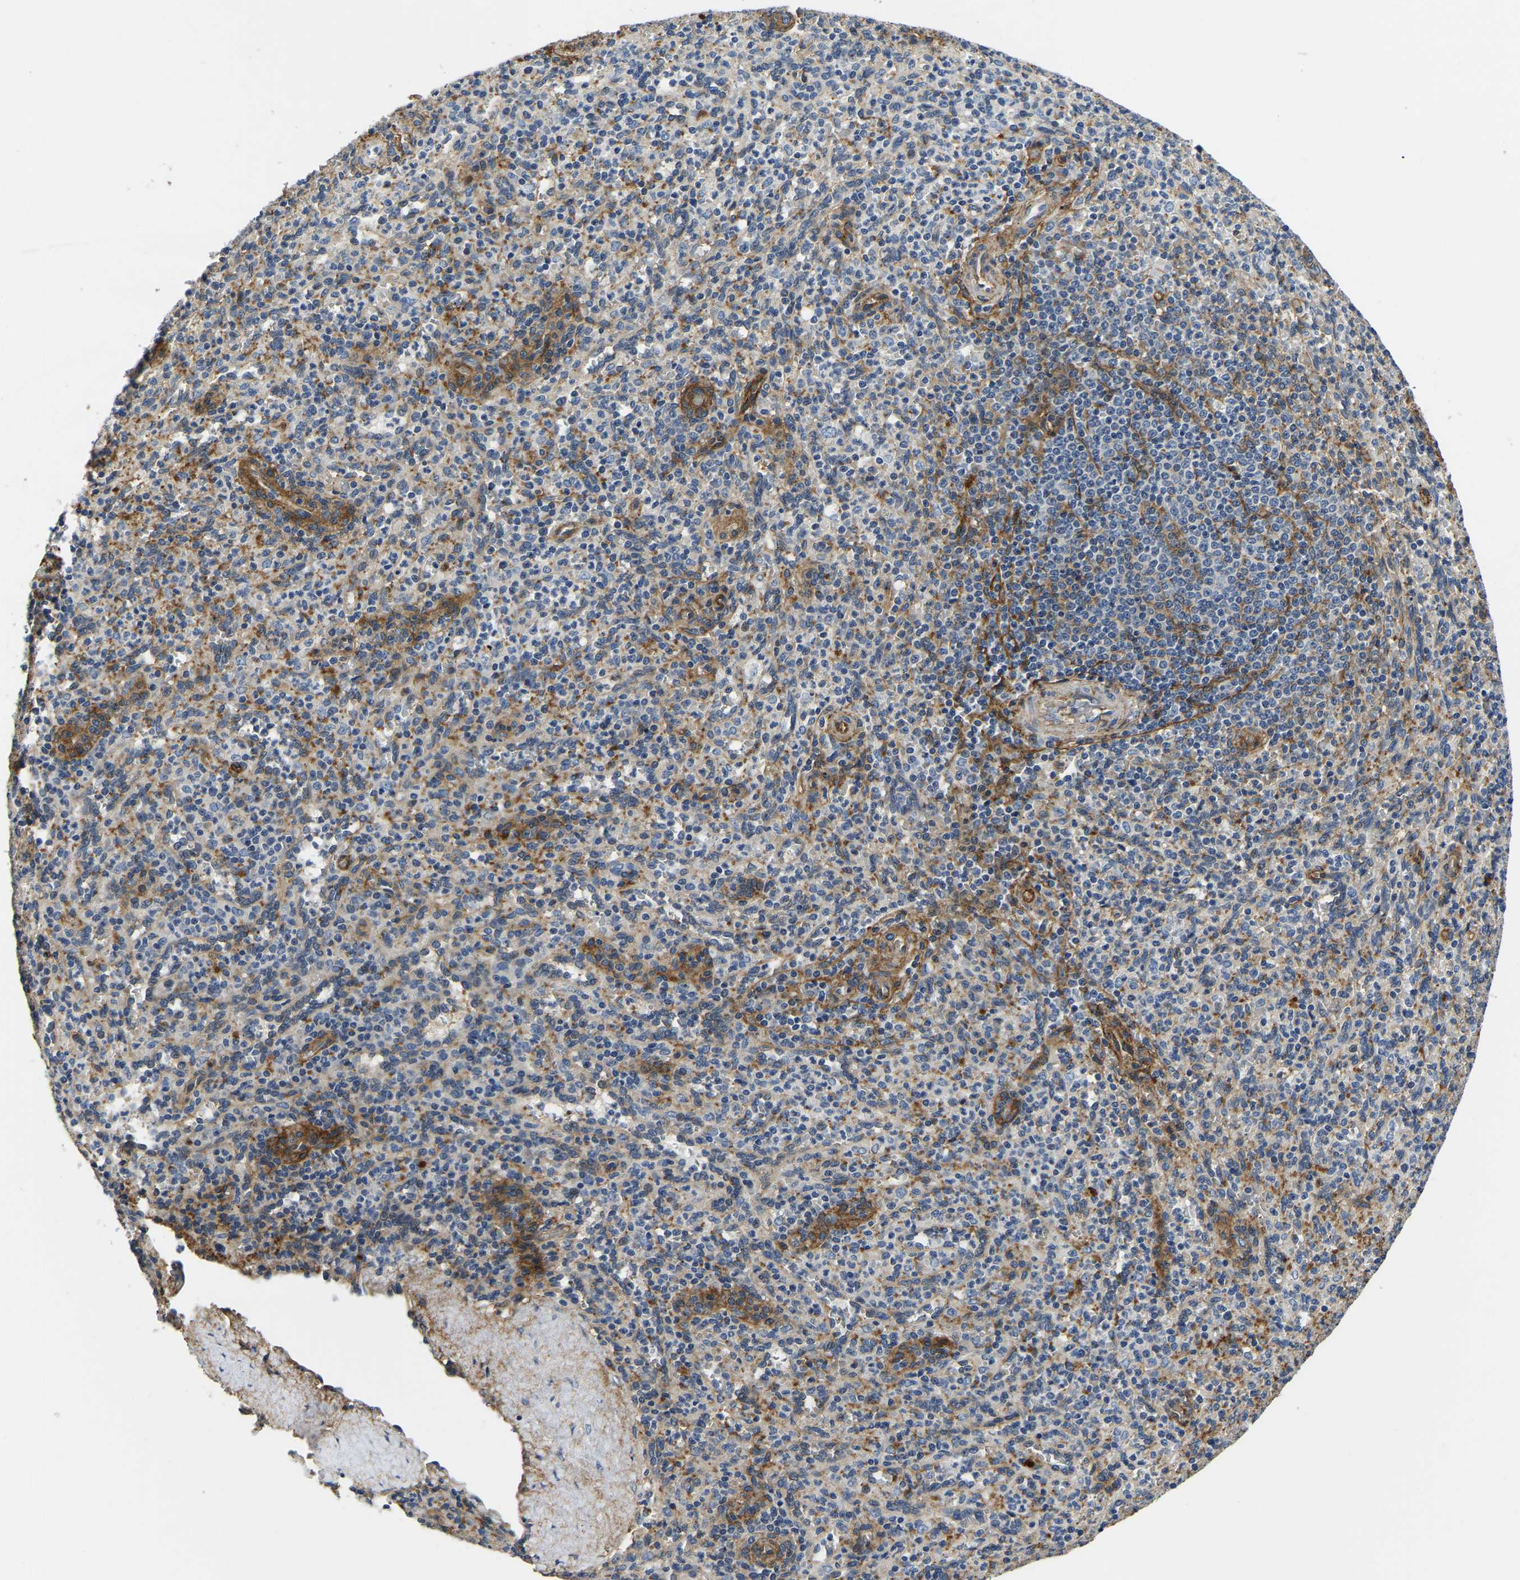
{"staining": {"intensity": "moderate", "quantity": "<25%", "location": "cytoplasmic/membranous"}, "tissue": "spleen", "cell_type": "Cells in red pulp", "image_type": "normal", "snomed": [{"axis": "morphology", "description": "Normal tissue, NOS"}, {"axis": "topography", "description": "Spleen"}], "caption": "The immunohistochemical stain highlights moderate cytoplasmic/membranous expression in cells in red pulp of benign spleen.", "gene": "ITGA2", "patient": {"sex": "male", "age": 36}}